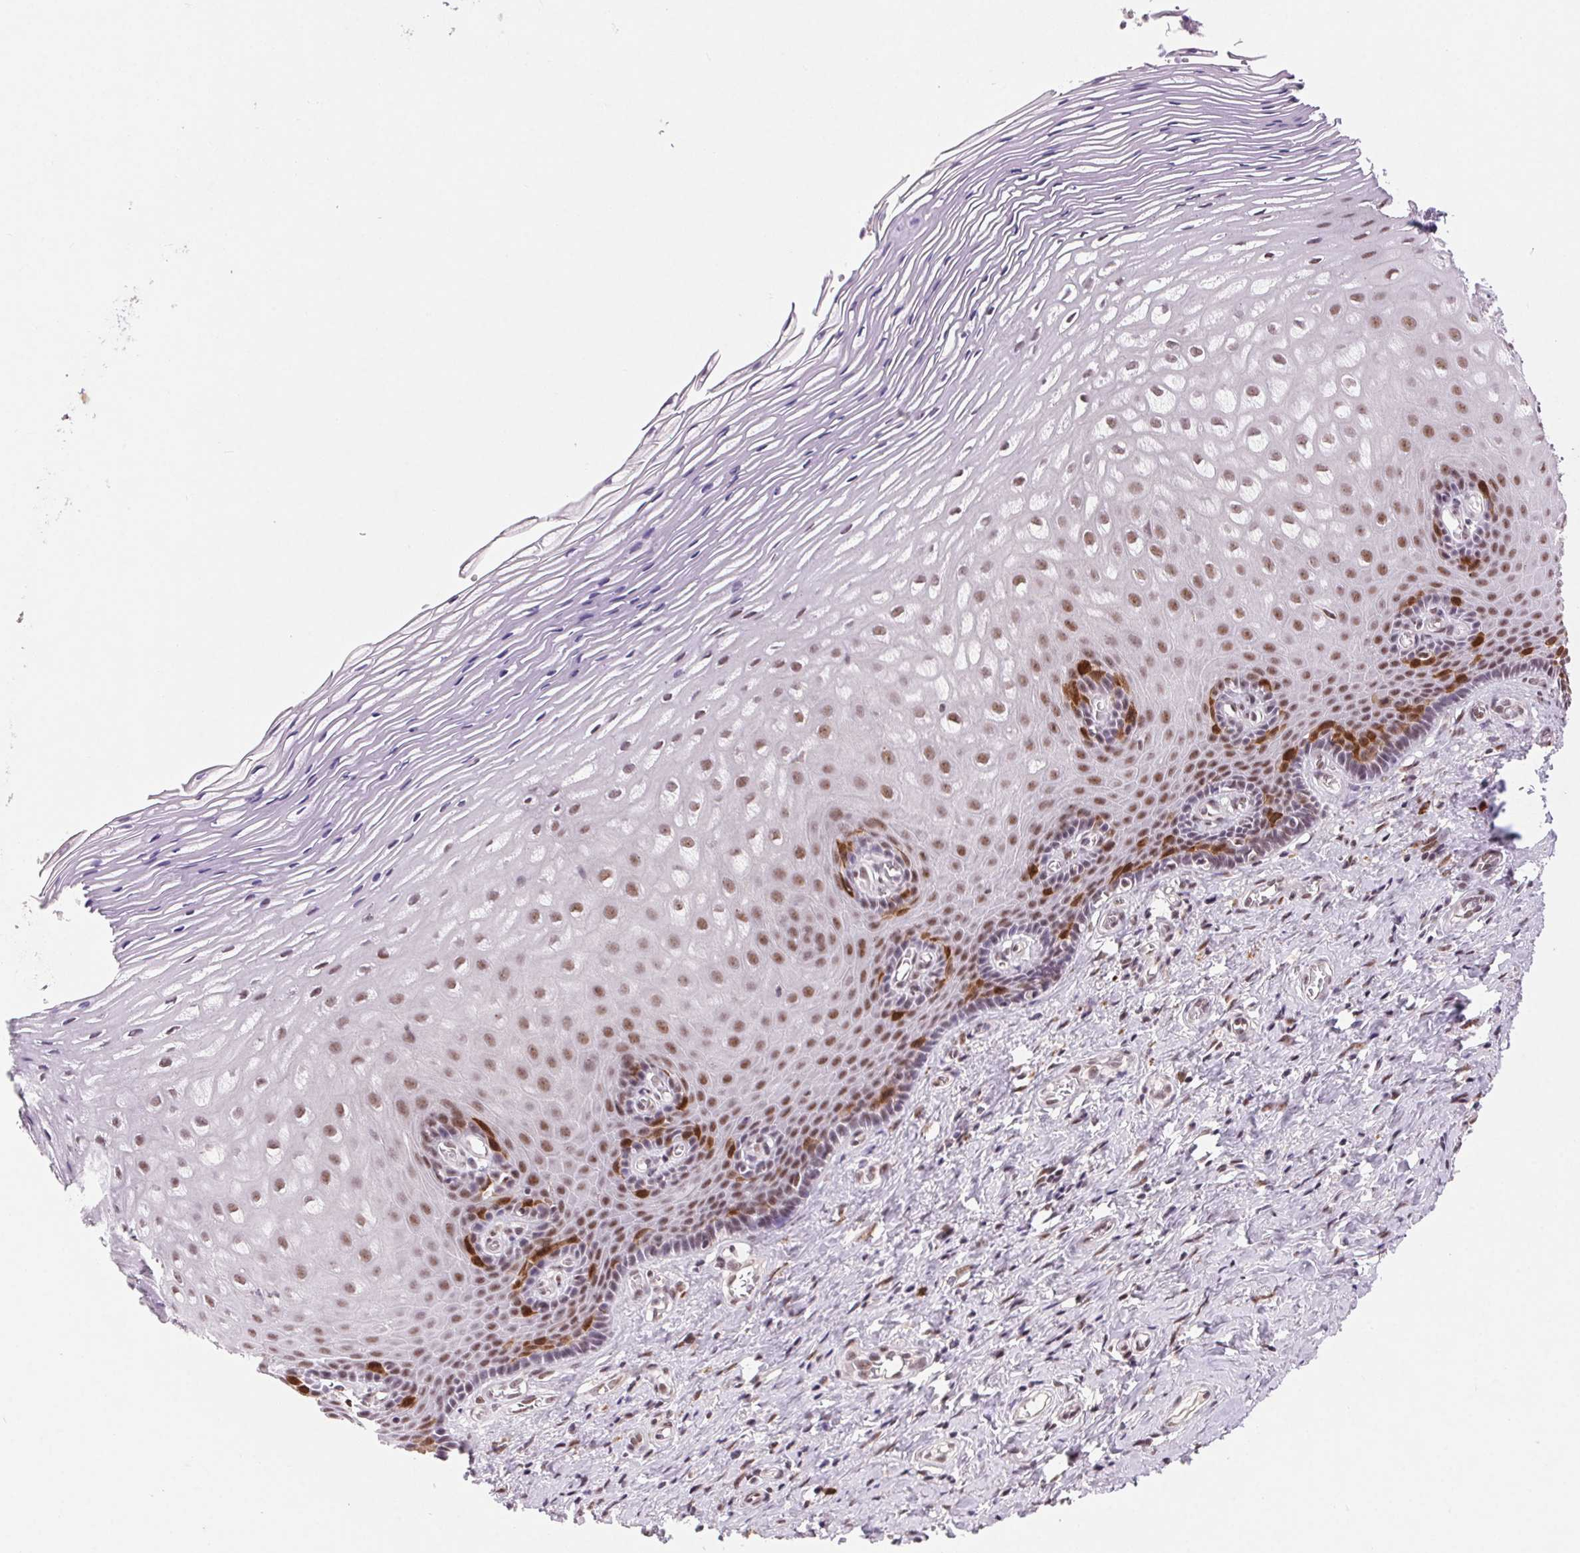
{"staining": {"intensity": "moderate", "quantity": ">75%", "location": "nuclear"}, "tissue": "vagina", "cell_type": "Squamous epithelial cells", "image_type": "normal", "snomed": [{"axis": "morphology", "description": "Normal tissue, NOS"}, {"axis": "topography", "description": "Vagina"}], "caption": "Moderate nuclear staining for a protein is identified in approximately >75% of squamous epithelial cells of normal vagina using immunohistochemistry (IHC).", "gene": "CD2BP2", "patient": {"sex": "female", "age": 83}}